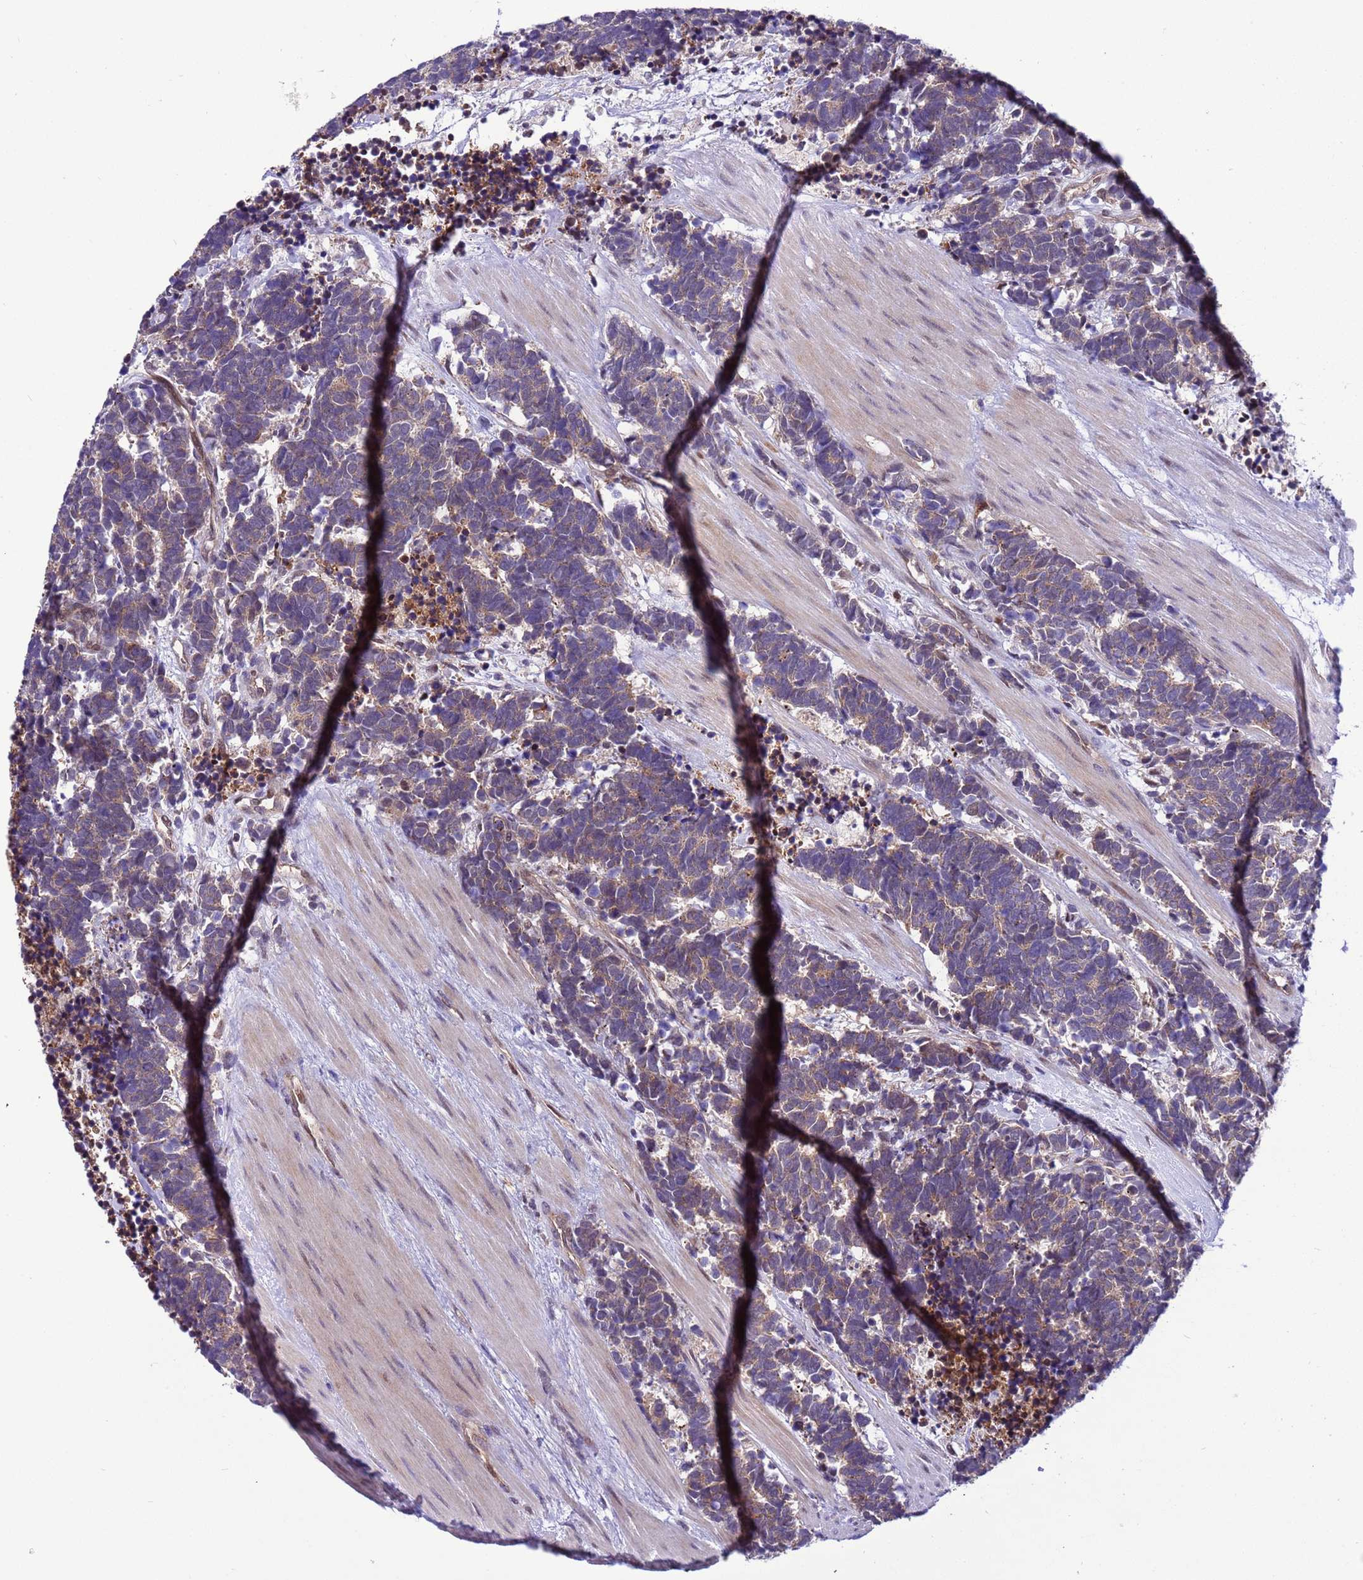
{"staining": {"intensity": "weak", "quantity": ">75%", "location": "cytoplasmic/membranous"}, "tissue": "carcinoid", "cell_type": "Tumor cells", "image_type": "cancer", "snomed": [{"axis": "morphology", "description": "Carcinoma, NOS"}, {"axis": "morphology", "description": "Carcinoid, malignant, NOS"}, {"axis": "topography", "description": "Prostate"}], "caption": "This image shows IHC staining of human carcinoid, with low weak cytoplasmic/membranous positivity in approximately >75% of tumor cells.", "gene": "RASD1", "patient": {"sex": "male", "age": 57}}